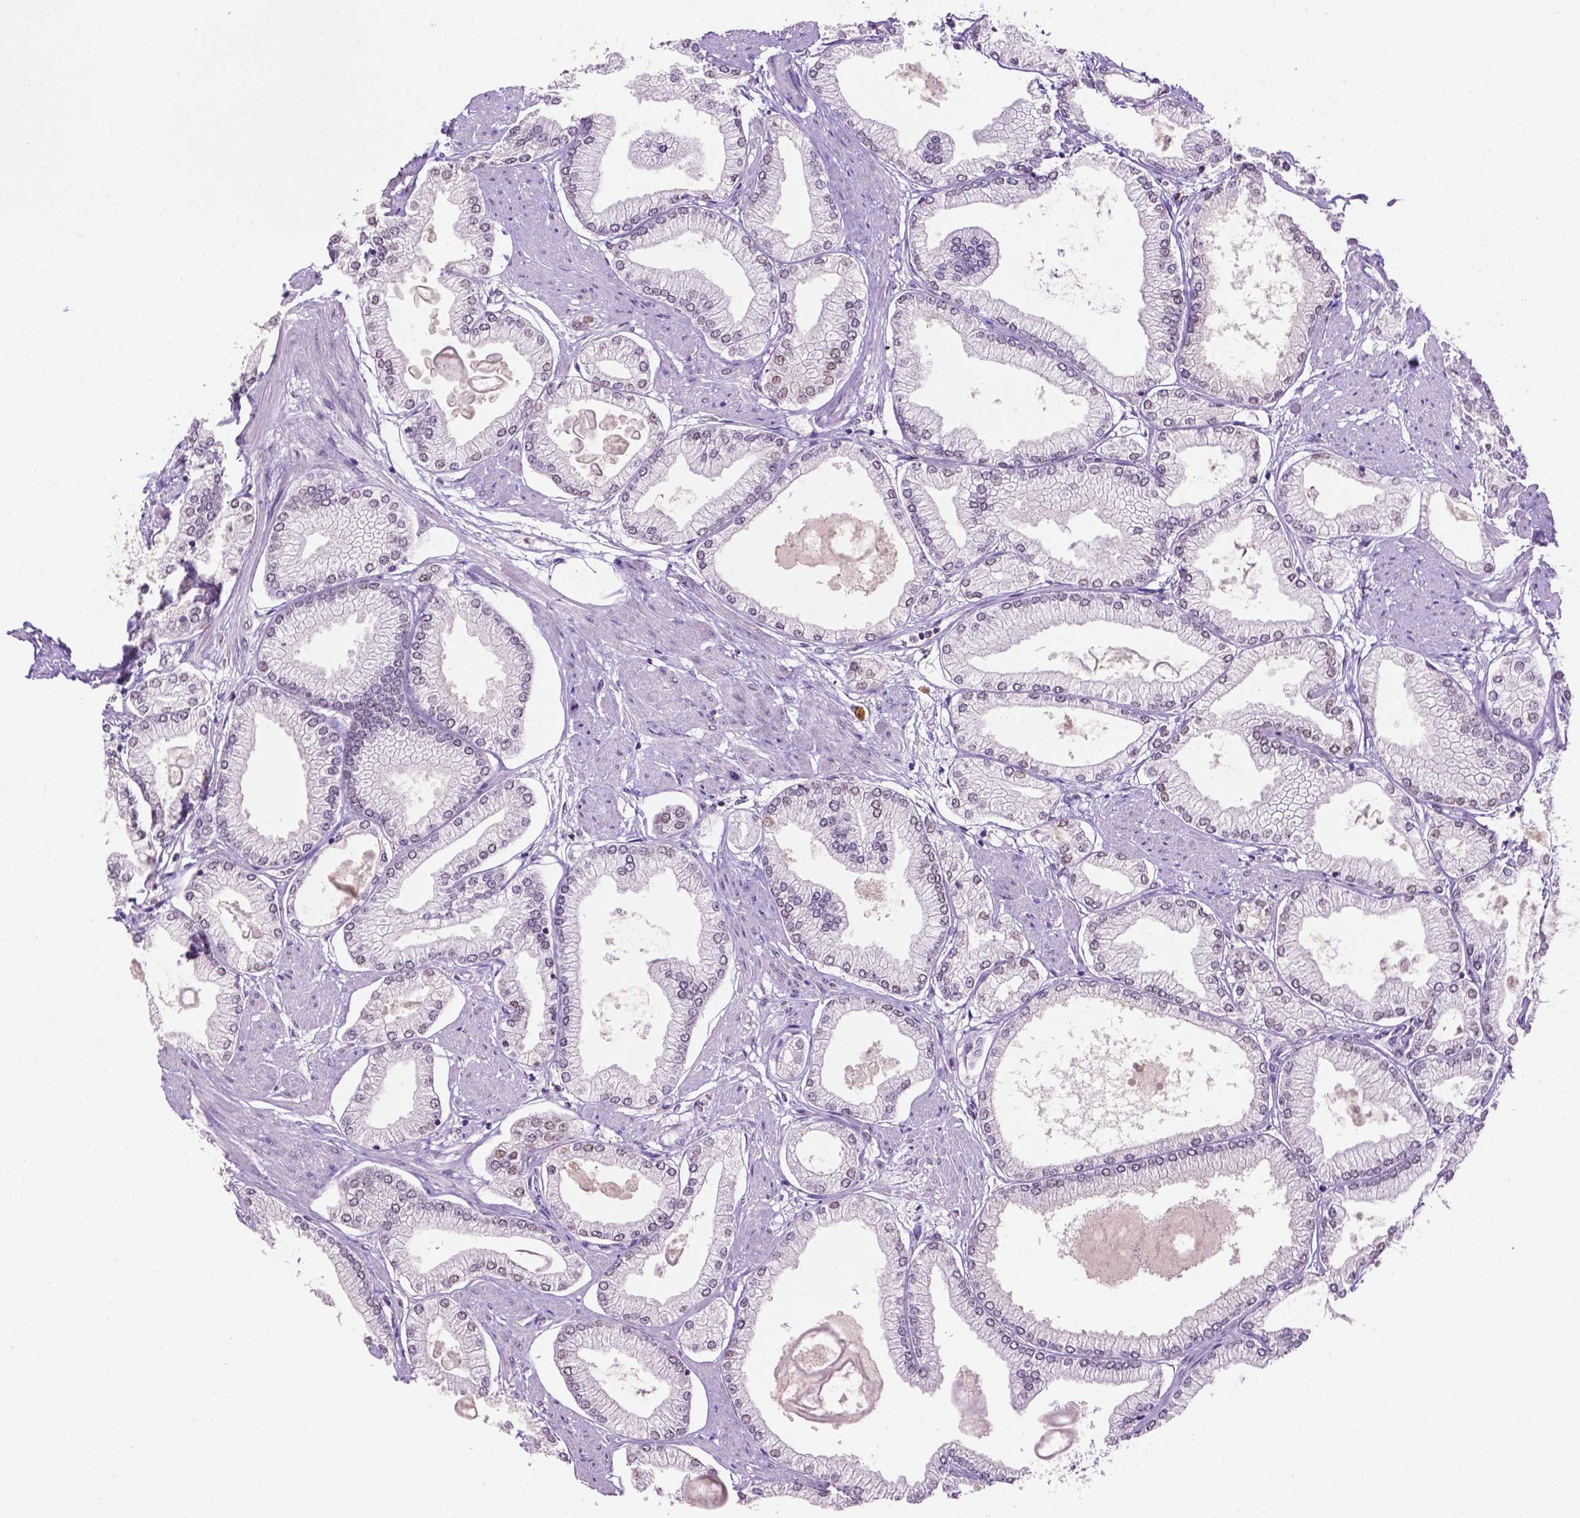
{"staining": {"intensity": "negative", "quantity": "none", "location": "none"}, "tissue": "prostate cancer", "cell_type": "Tumor cells", "image_type": "cancer", "snomed": [{"axis": "morphology", "description": "Adenocarcinoma, High grade"}, {"axis": "topography", "description": "Prostate"}], "caption": "This photomicrograph is of prostate high-grade adenocarcinoma stained with immunohistochemistry to label a protein in brown with the nuclei are counter-stained blue. There is no staining in tumor cells. The staining is performed using DAB (3,3'-diaminobenzidine) brown chromogen with nuclei counter-stained in using hematoxylin.", "gene": "PTPN6", "patient": {"sex": "male", "age": 68}}